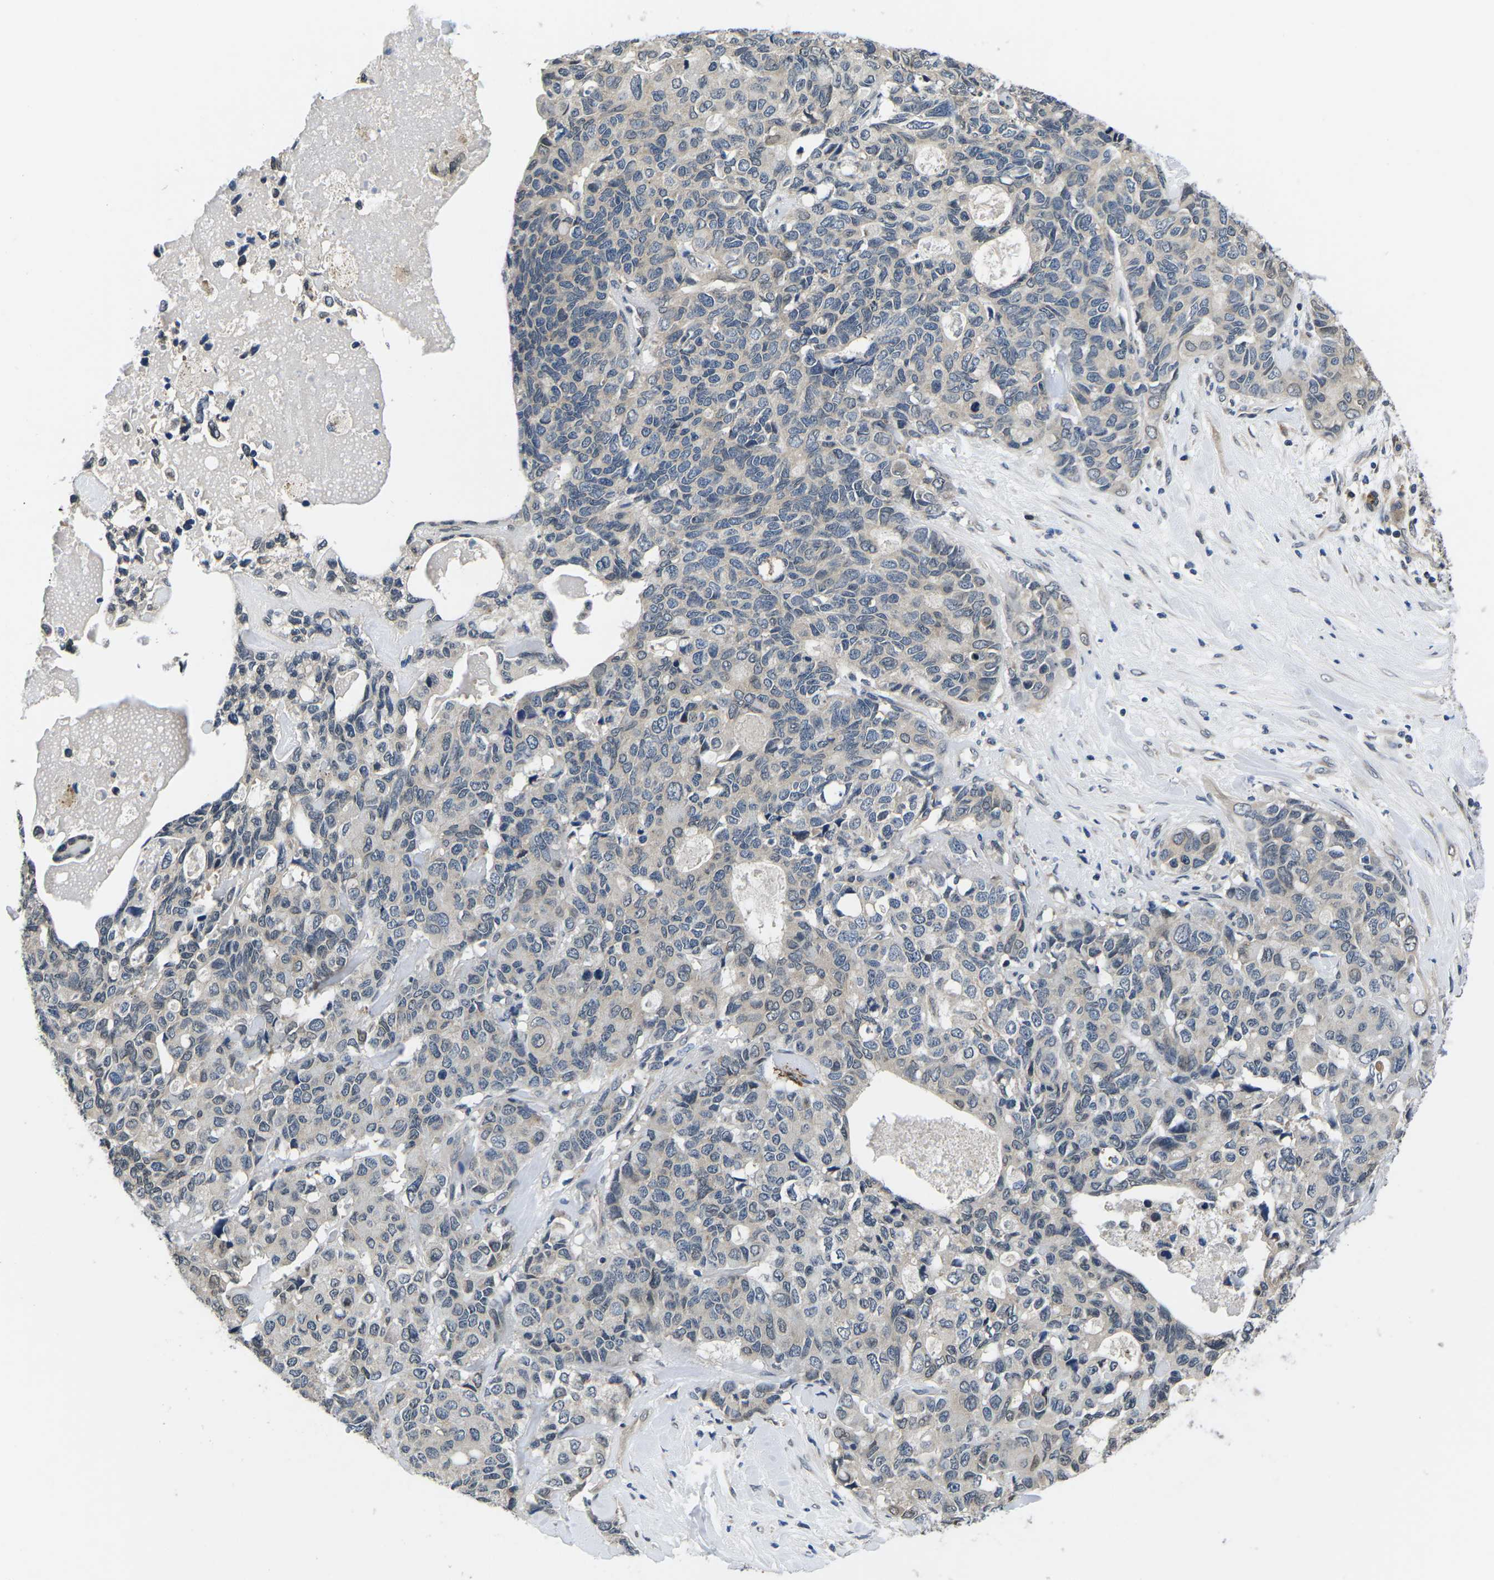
{"staining": {"intensity": "weak", "quantity": "<25%", "location": "cytoplasmic/membranous"}, "tissue": "pancreatic cancer", "cell_type": "Tumor cells", "image_type": "cancer", "snomed": [{"axis": "morphology", "description": "Adenocarcinoma, NOS"}, {"axis": "topography", "description": "Pancreas"}], "caption": "A high-resolution image shows immunohistochemistry staining of pancreatic adenocarcinoma, which shows no significant staining in tumor cells. The staining was performed using DAB (3,3'-diaminobenzidine) to visualize the protein expression in brown, while the nuclei were stained in blue with hematoxylin (Magnification: 20x).", "gene": "SNX10", "patient": {"sex": "female", "age": 56}}